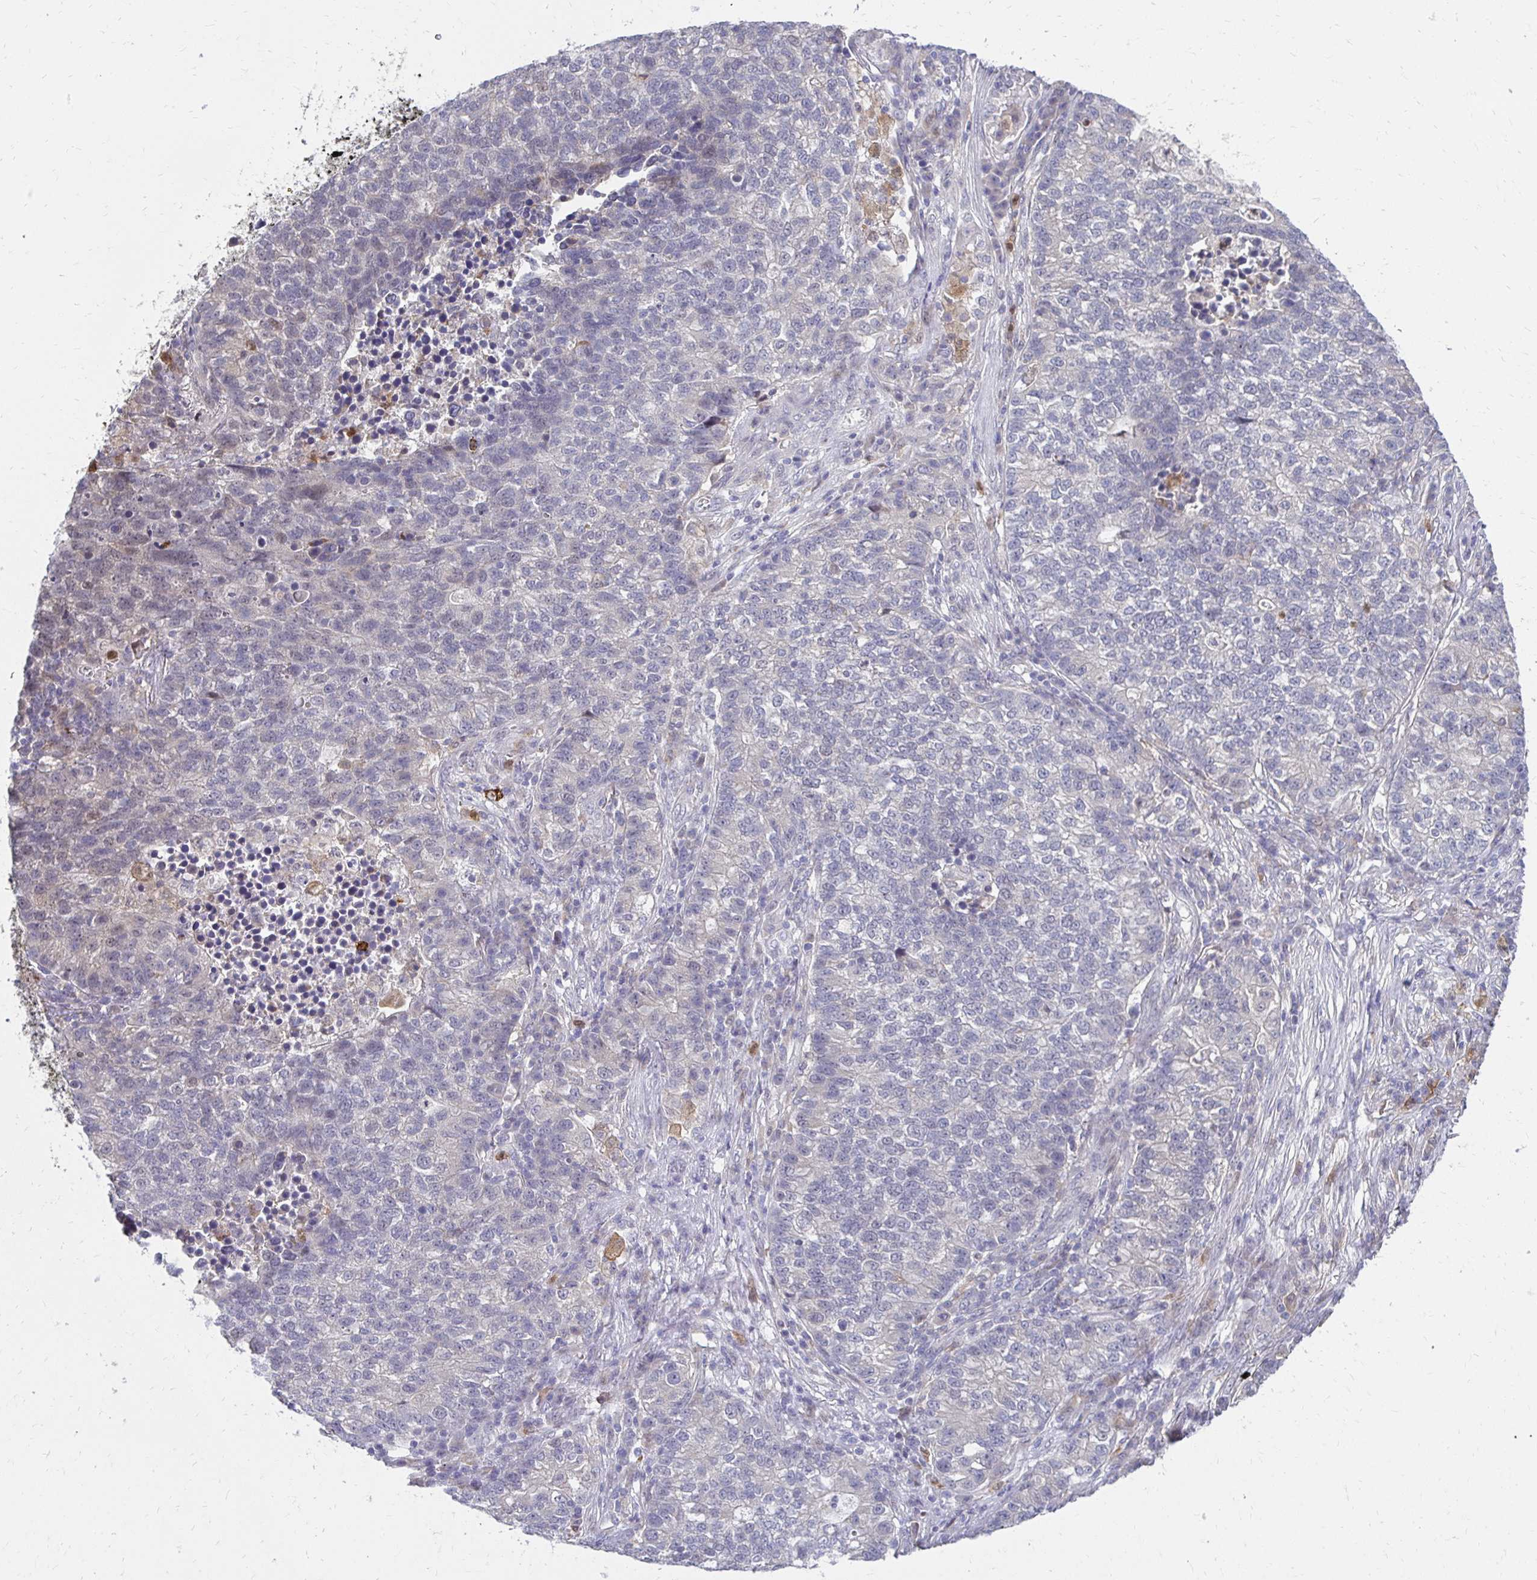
{"staining": {"intensity": "negative", "quantity": "none", "location": "none"}, "tissue": "lung cancer", "cell_type": "Tumor cells", "image_type": "cancer", "snomed": [{"axis": "morphology", "description": "Adenocarcinoma, NOS"}, {"axis": "topography", "description": "Lung"}], "caption": "Immunohistochemical staining of human lung adenocarcinoma exhibits no significant staining in tumor cells.", "gene": "PADI2", "patient": {"sex": "male", "age": 57}}